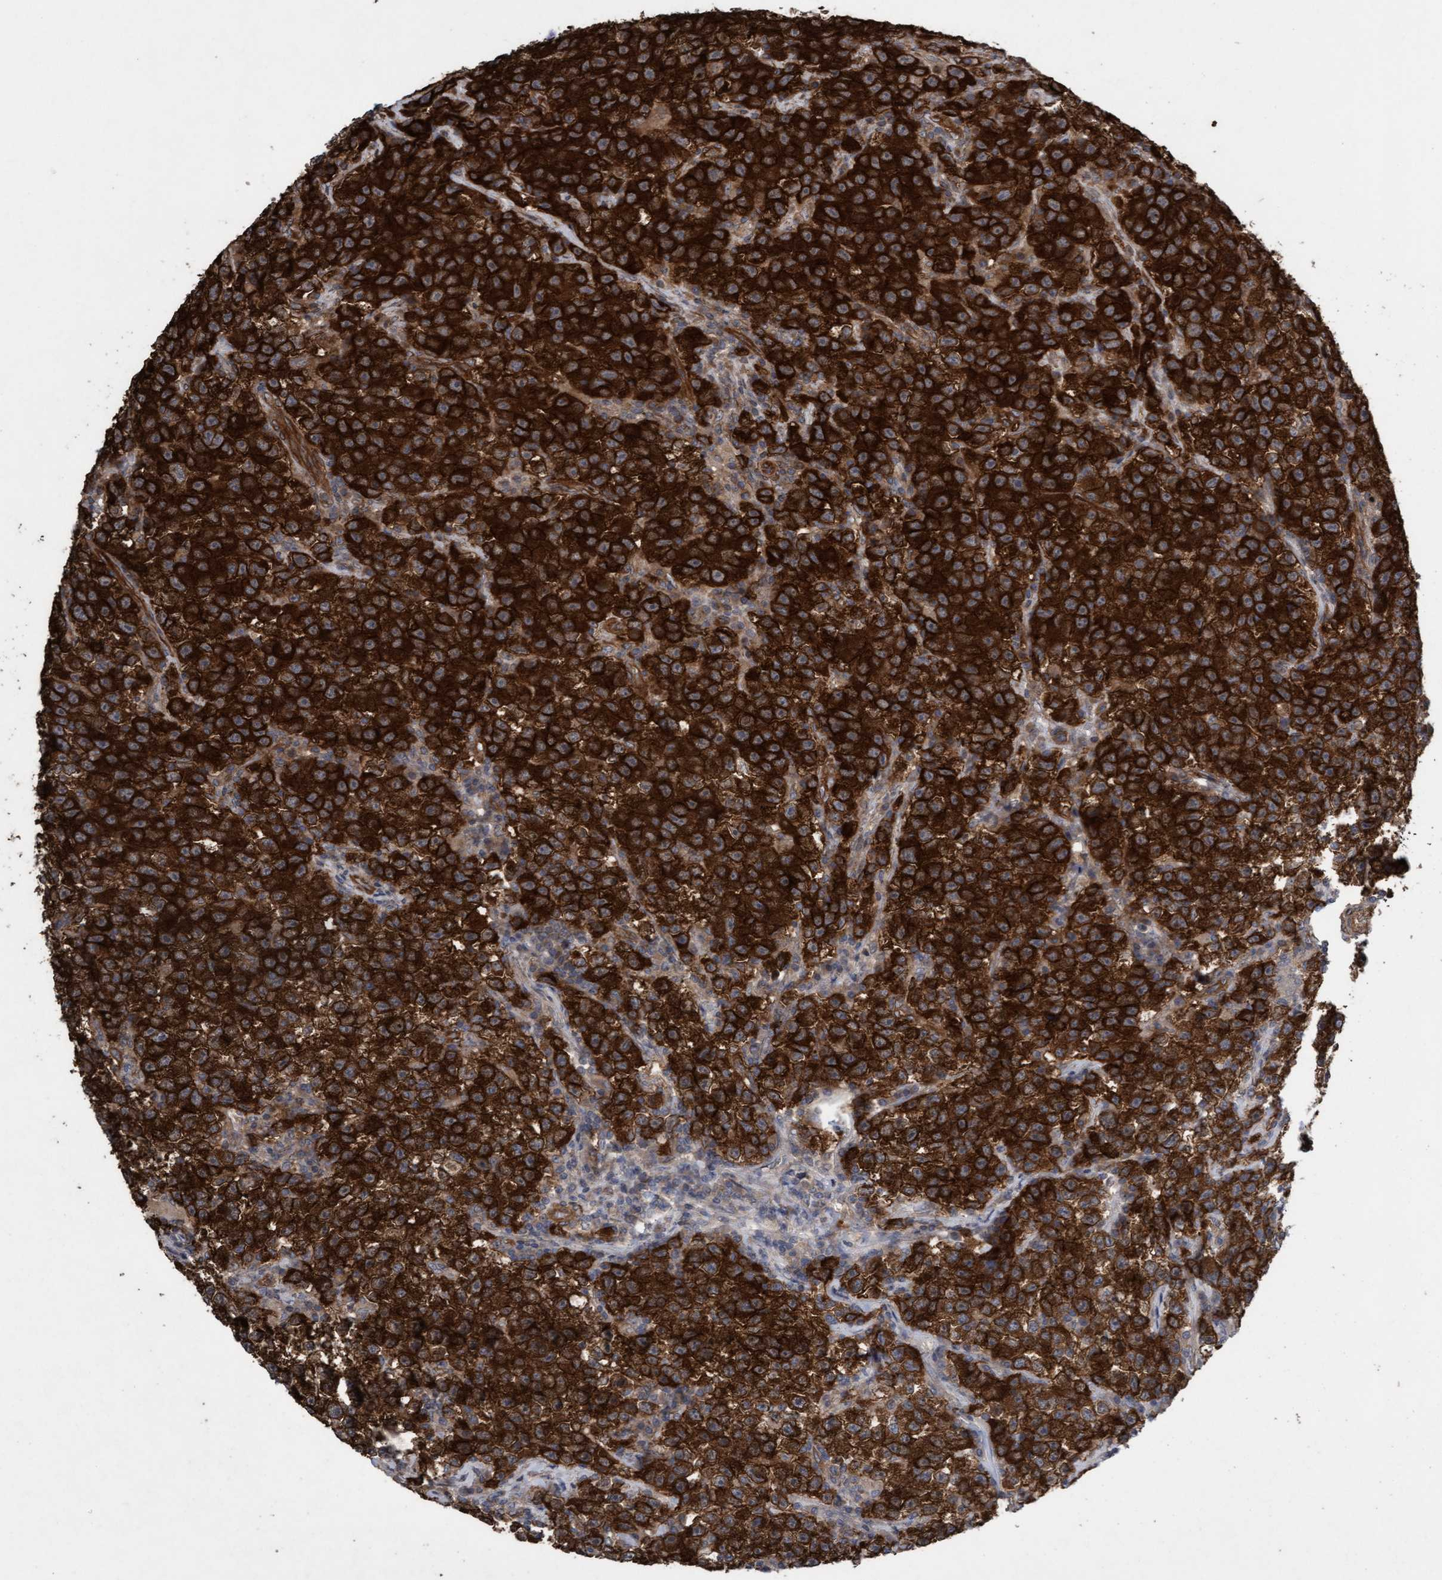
{"staining": {"intensity": "strong", "quantity": ">75%", "location": "cytoplasmic/membranous"}, "tissue": "testis cancer", "cell_type": "Tumor cells", "image_type": "cancer", "snomed": [{"axis": "morphology", "description": "Seminoma, NOS"}, {"axis": "topography", "description": "Testis"}], "caption": "Protein positivity by immunohistochemistry demonstrates strong cytoplasmic/membranous staining in about >75% of tumor cells in testis seminoma.", "gene": "CDC42EP4", "patient": {"sex": "male", "age": 22}}